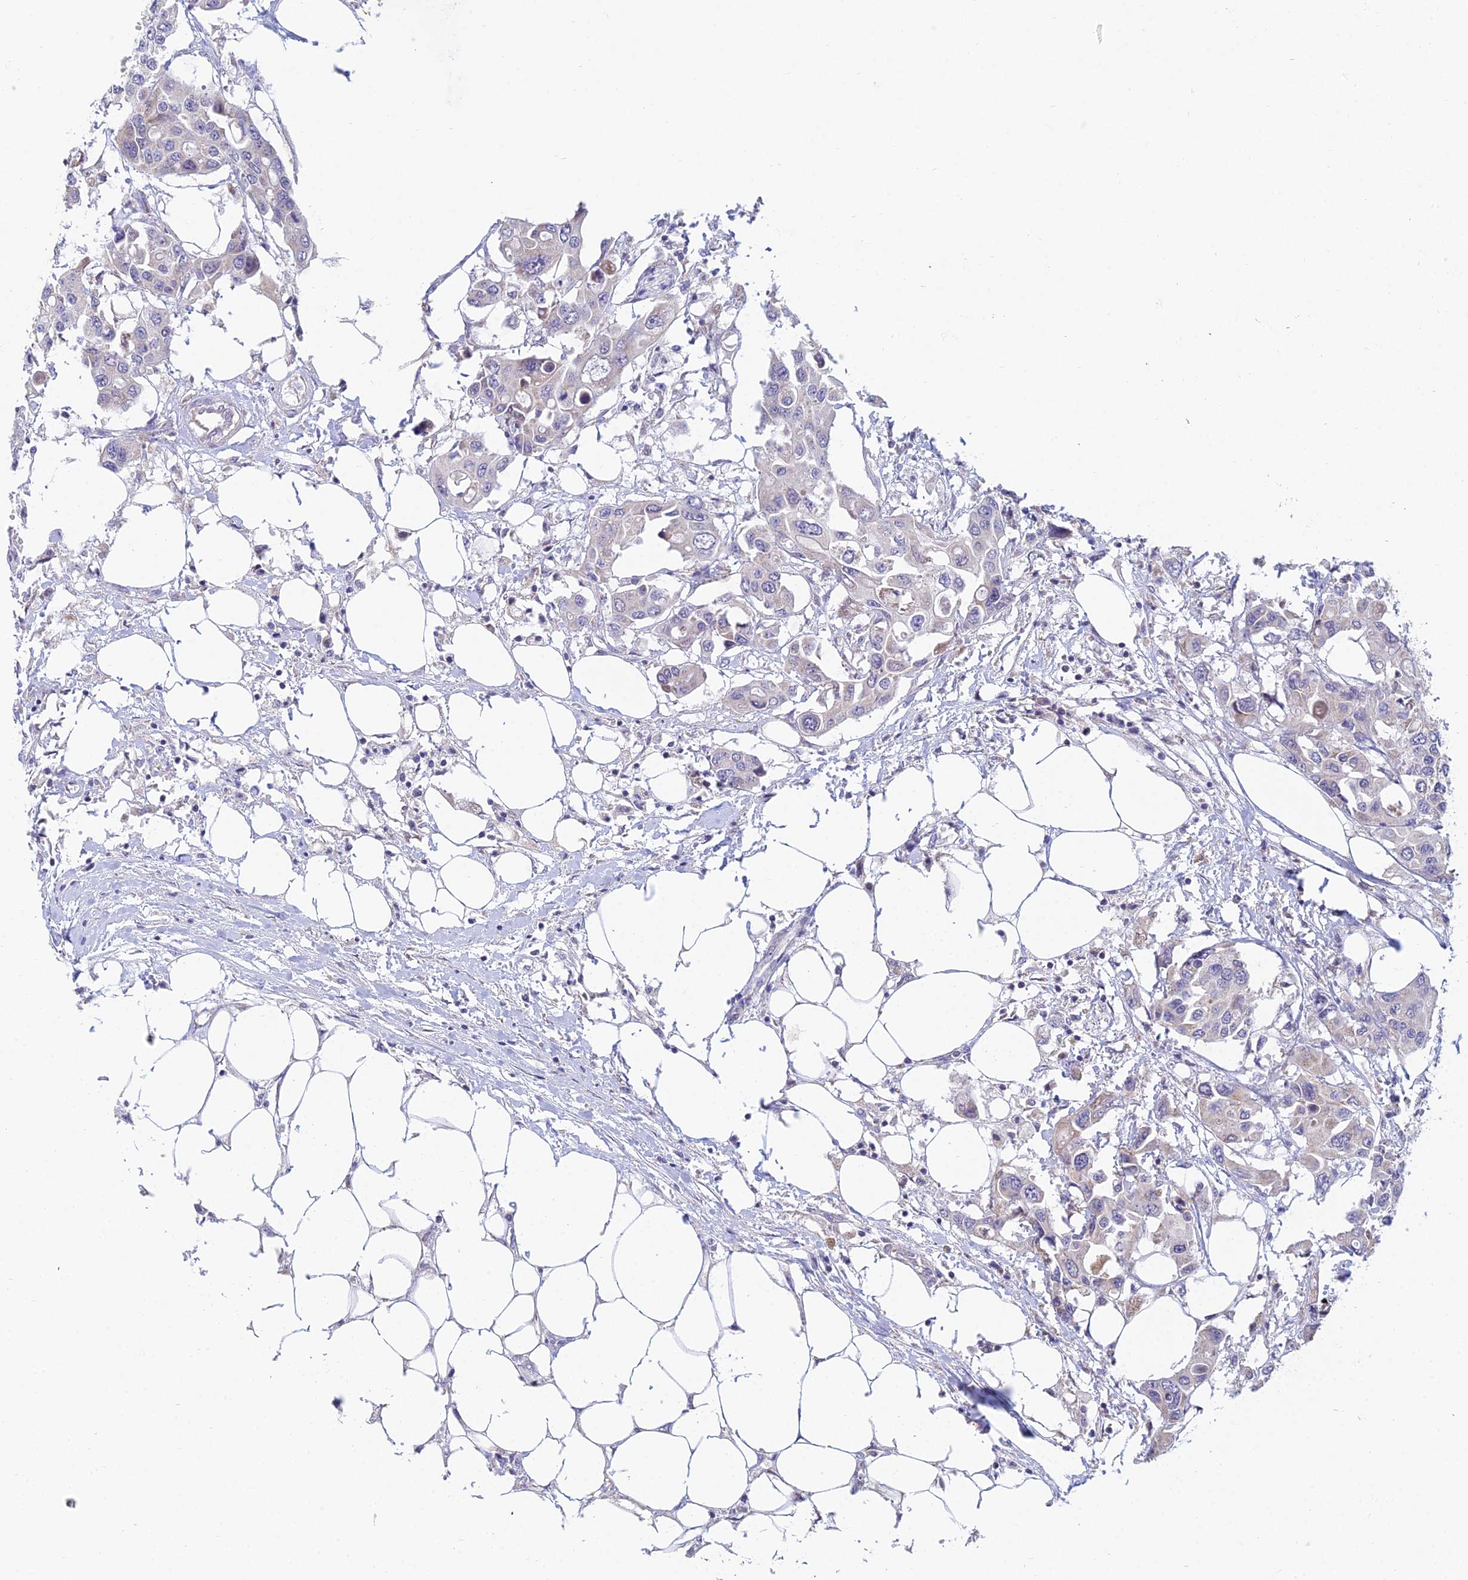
{"staining": {"intensity": "negative", "quantity": "none", "location": "none"}, "tissue": "colorectal cancer", "cell_type": "Tumor cells", "image_type": "cancer", "snomed": [{"axis": "morphology", "description": "Adenocarcinoma, NOS"}, {"axis": "topography", "description": "Colon"}], "caption": "Immunohistochemistry of human colorectal adenocarcinoma demonstrates no expression in tumor cells.", "gene": "CFAP206", "patient": {"sex": "male", "age": 77}}